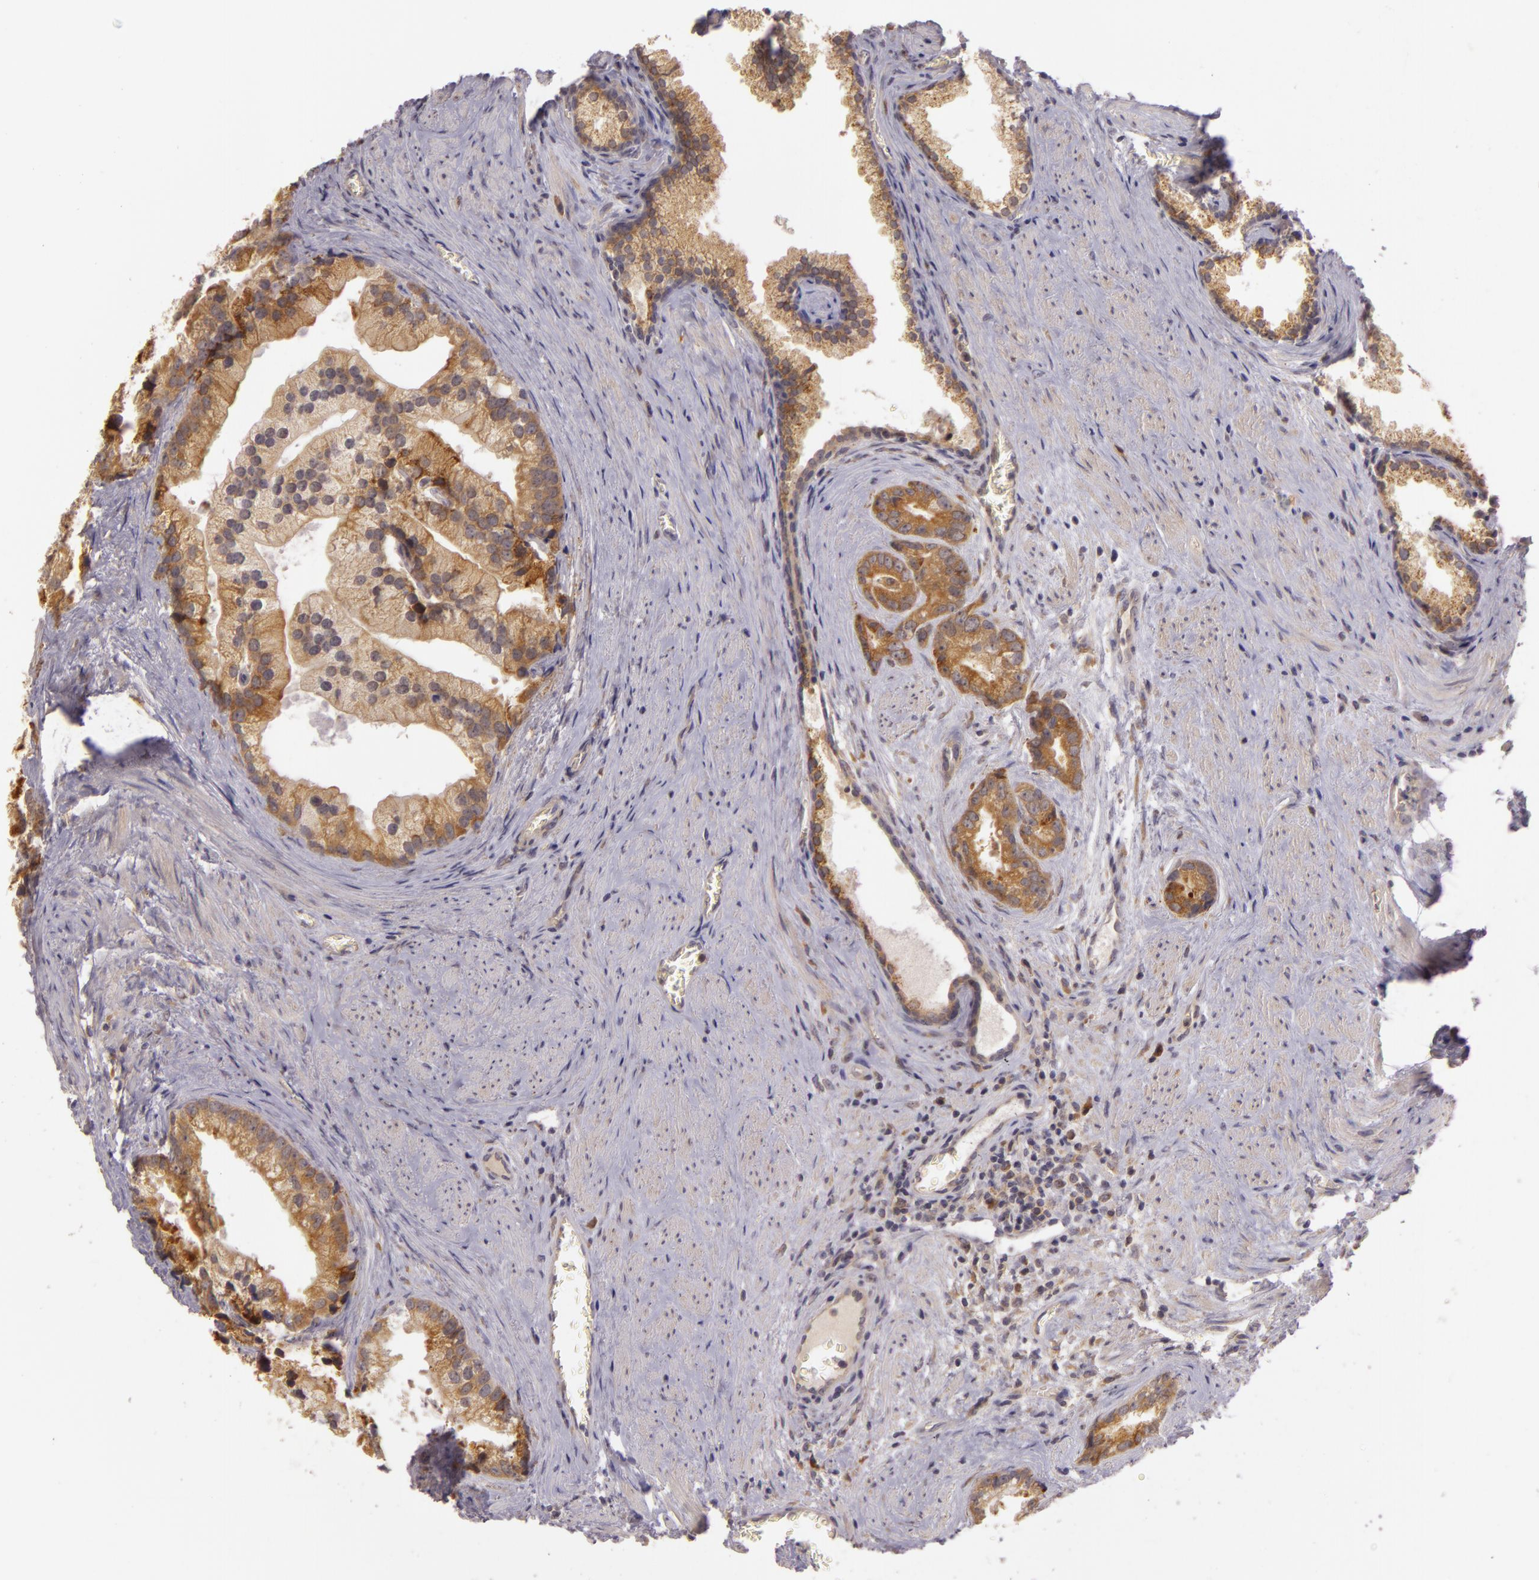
{"staining": {"intensity": "moderate", "quantity": ">75%", "location": "cytoplasmic/membranous"}, "tissue": "prostate cancer", "cell_type": "Tumor cells", "image_type": "cancer", "snomed": [{"axis": "morphology", "description": "Adenocarcinoma, Low grade"}, {"axis": "topography", "description": "Prostate"}], "caption": "Human prostate adenocarcinoma (low-grade) stained with a protein marker demonstrates moderate staining in tumor cells.", "gene": "PPP1R3F", "patient": {"sex": "male", "age": 71}}